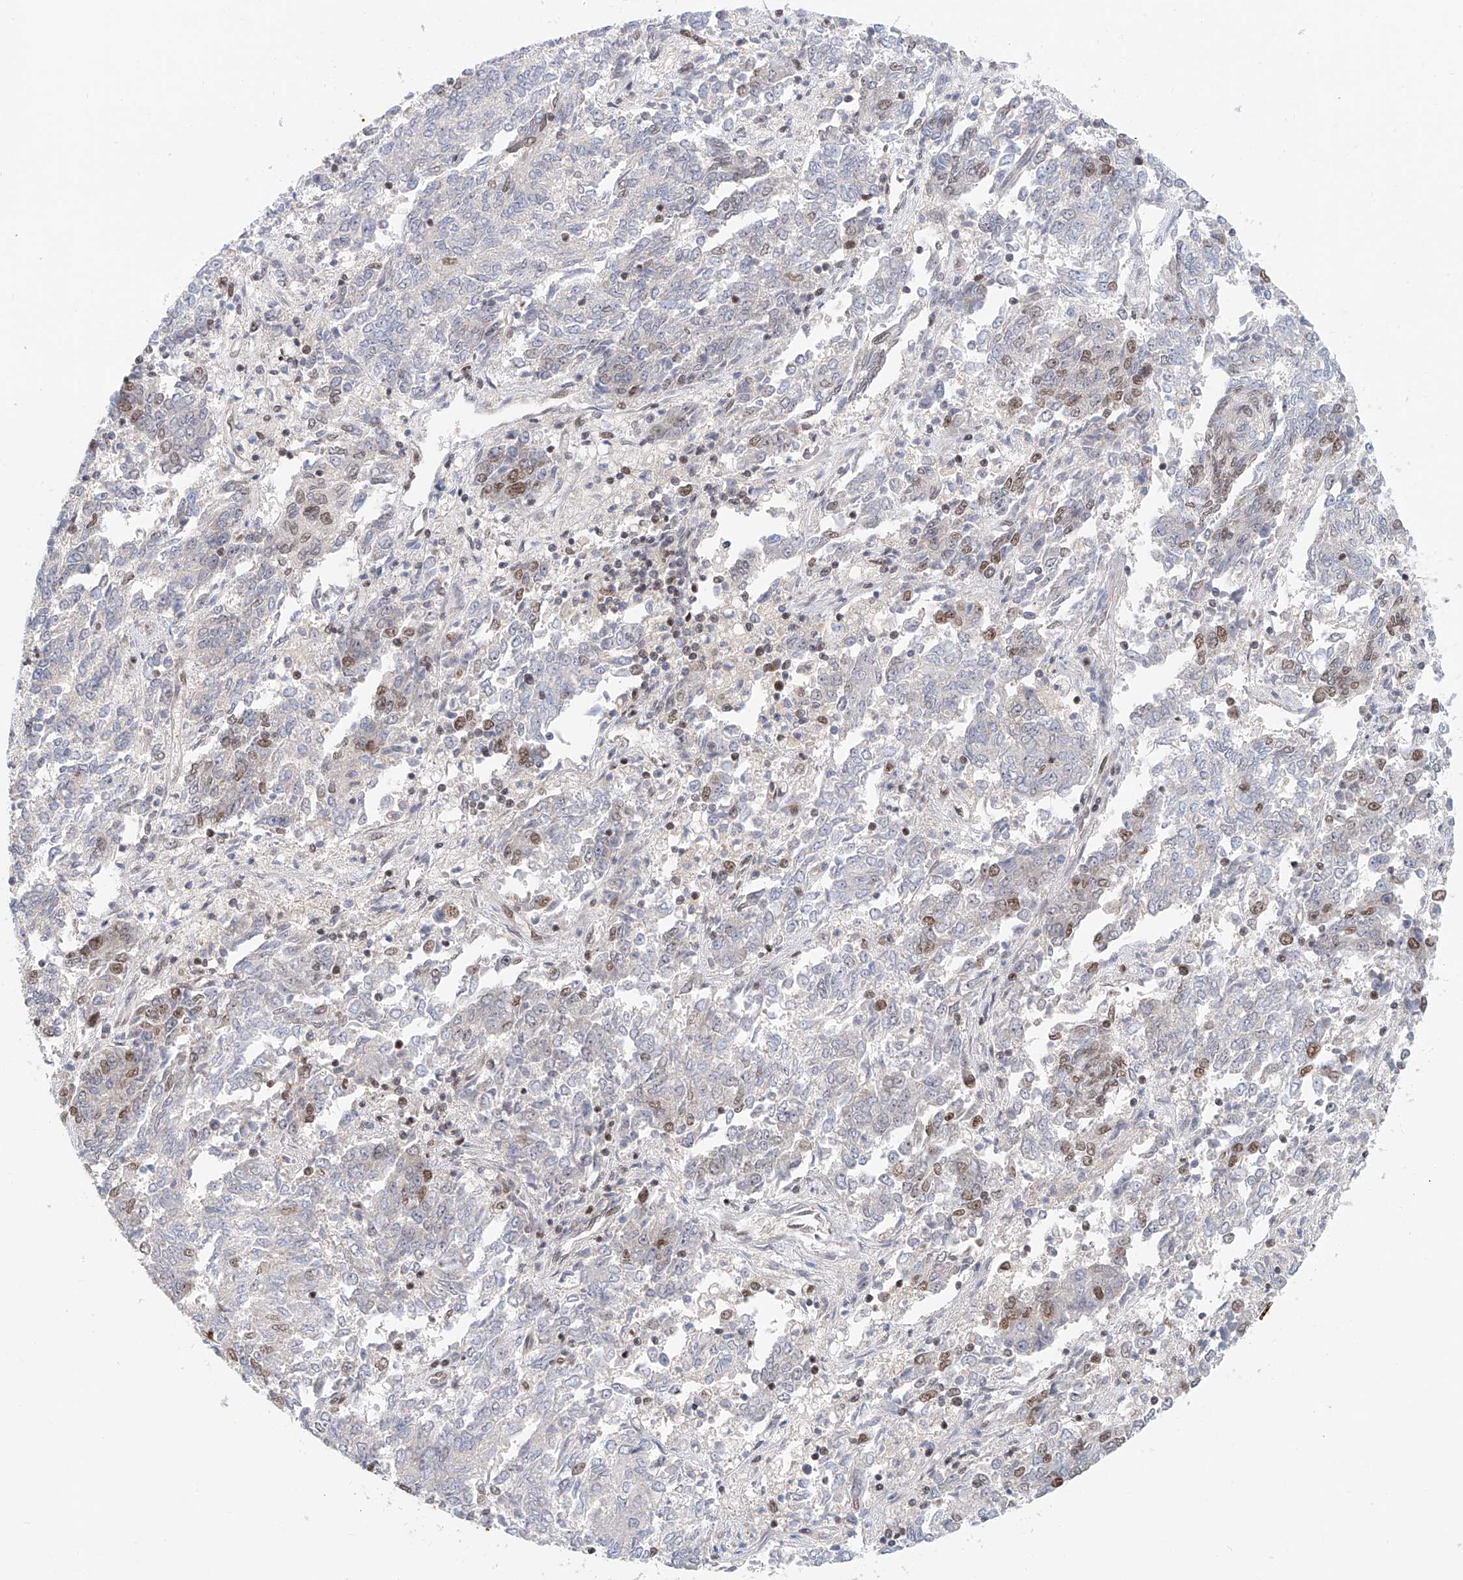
{"staining": {"intensity": "moderate", "quantity": "<25%", "location": "nuclear"}, "tissue": "endometrial cancer", "cell_type": "Tumor cells", "image_type": "cancer", "snomed": [{"axis": "morphology", "description": "Adenocarcinoma, NOS"}, {"axis": "topography", "description": "Endometrium"}], "caption": "Moderate nuclear staining is present in approximately <25% of tumor cells in adenocarcinoma (endometrial).", "gene": "ZNF470", "patient": {"sex": "female", "age": 80}}